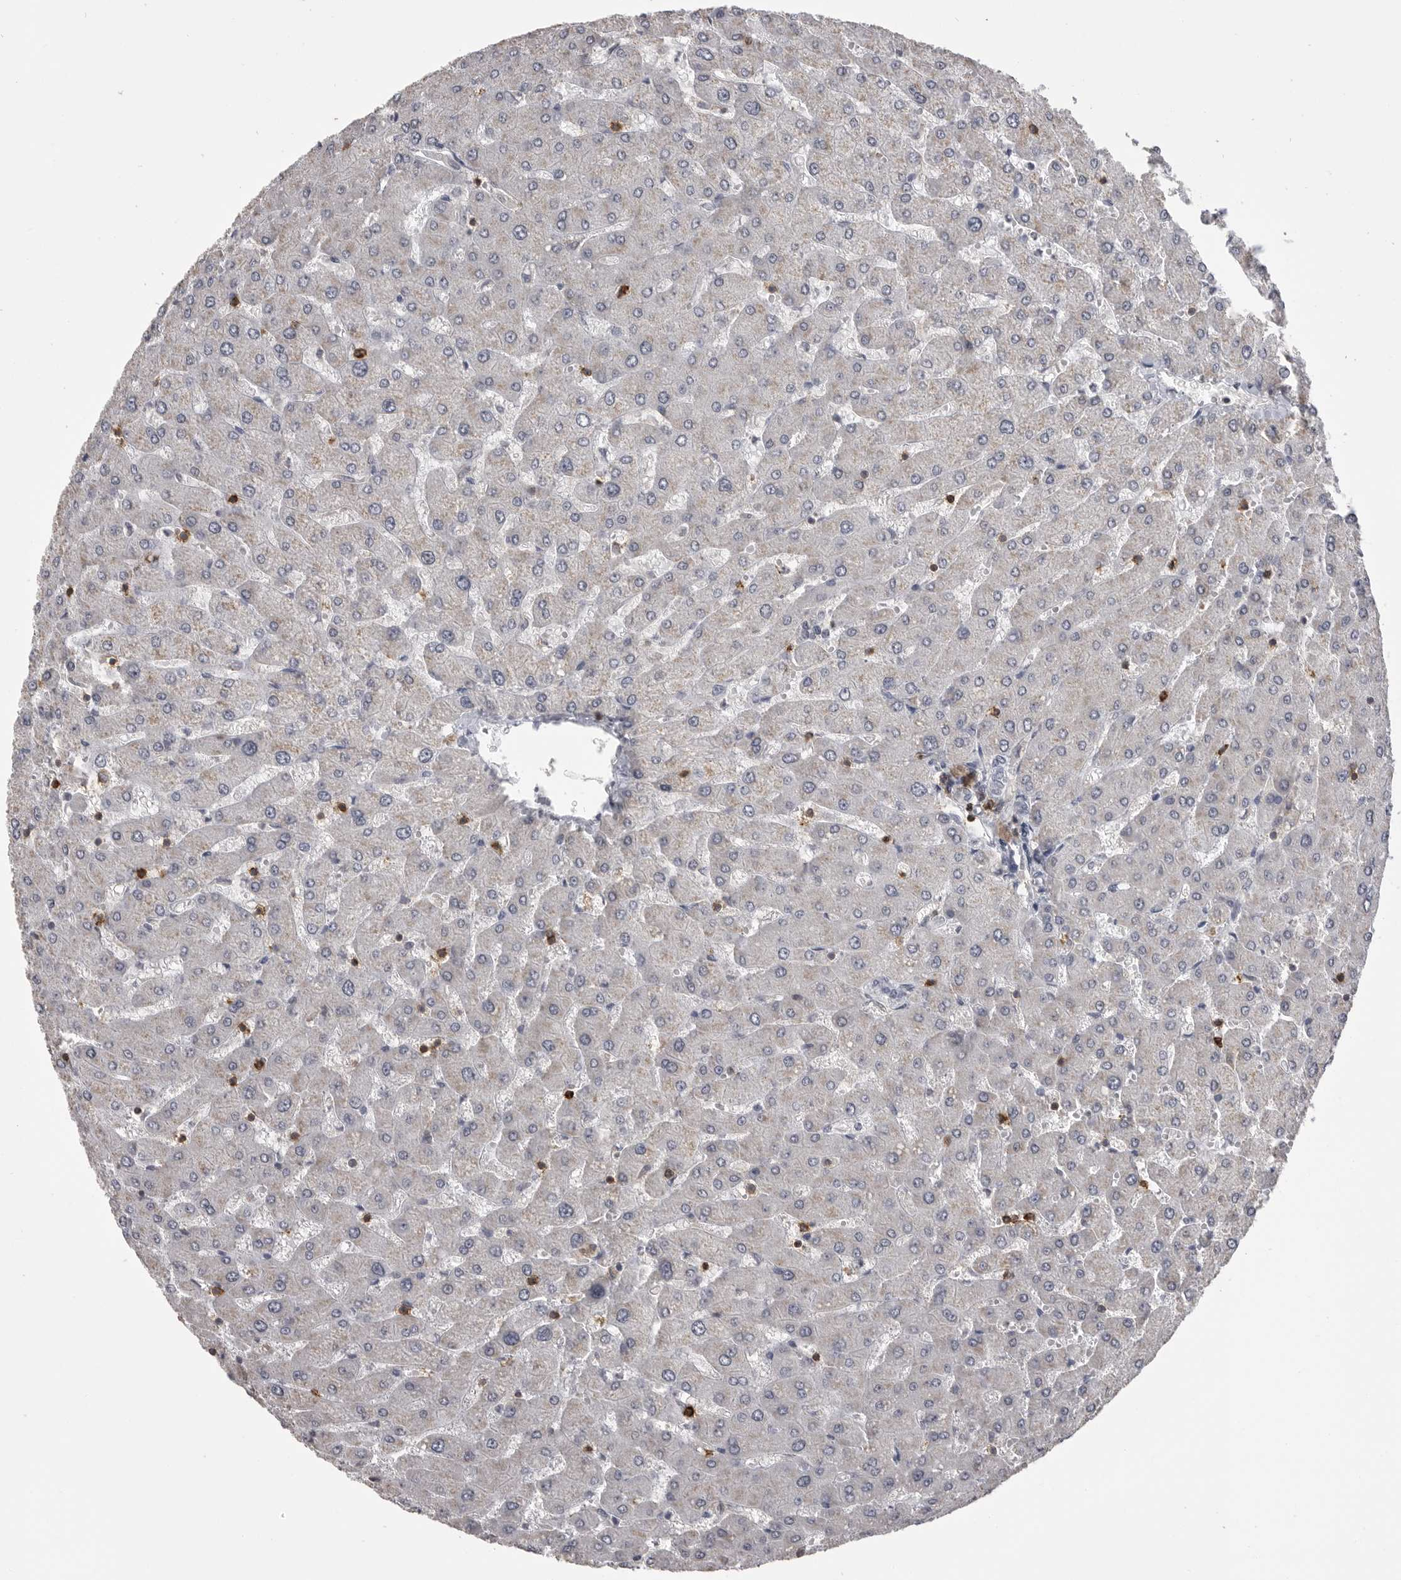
{"staining": {"intensity": "negative", "quantity": "none", "location": "none"}, "tissue": "liver", "cell_type": "Cholangiocytes", "image_type": "normal", "snomed": [{"axis": "morphology", "description": "Normal tissue, NOS"}, {"axis": "topography", "description": "Liver"}], "caption": "Immunohistochemistry (IHC) of unremarkable human liver reveals no expression in cholangiocytes. Nuclei are stained in blue.", "gene": "ITGAL", "patient": {"sex": "male", "age": 55}}